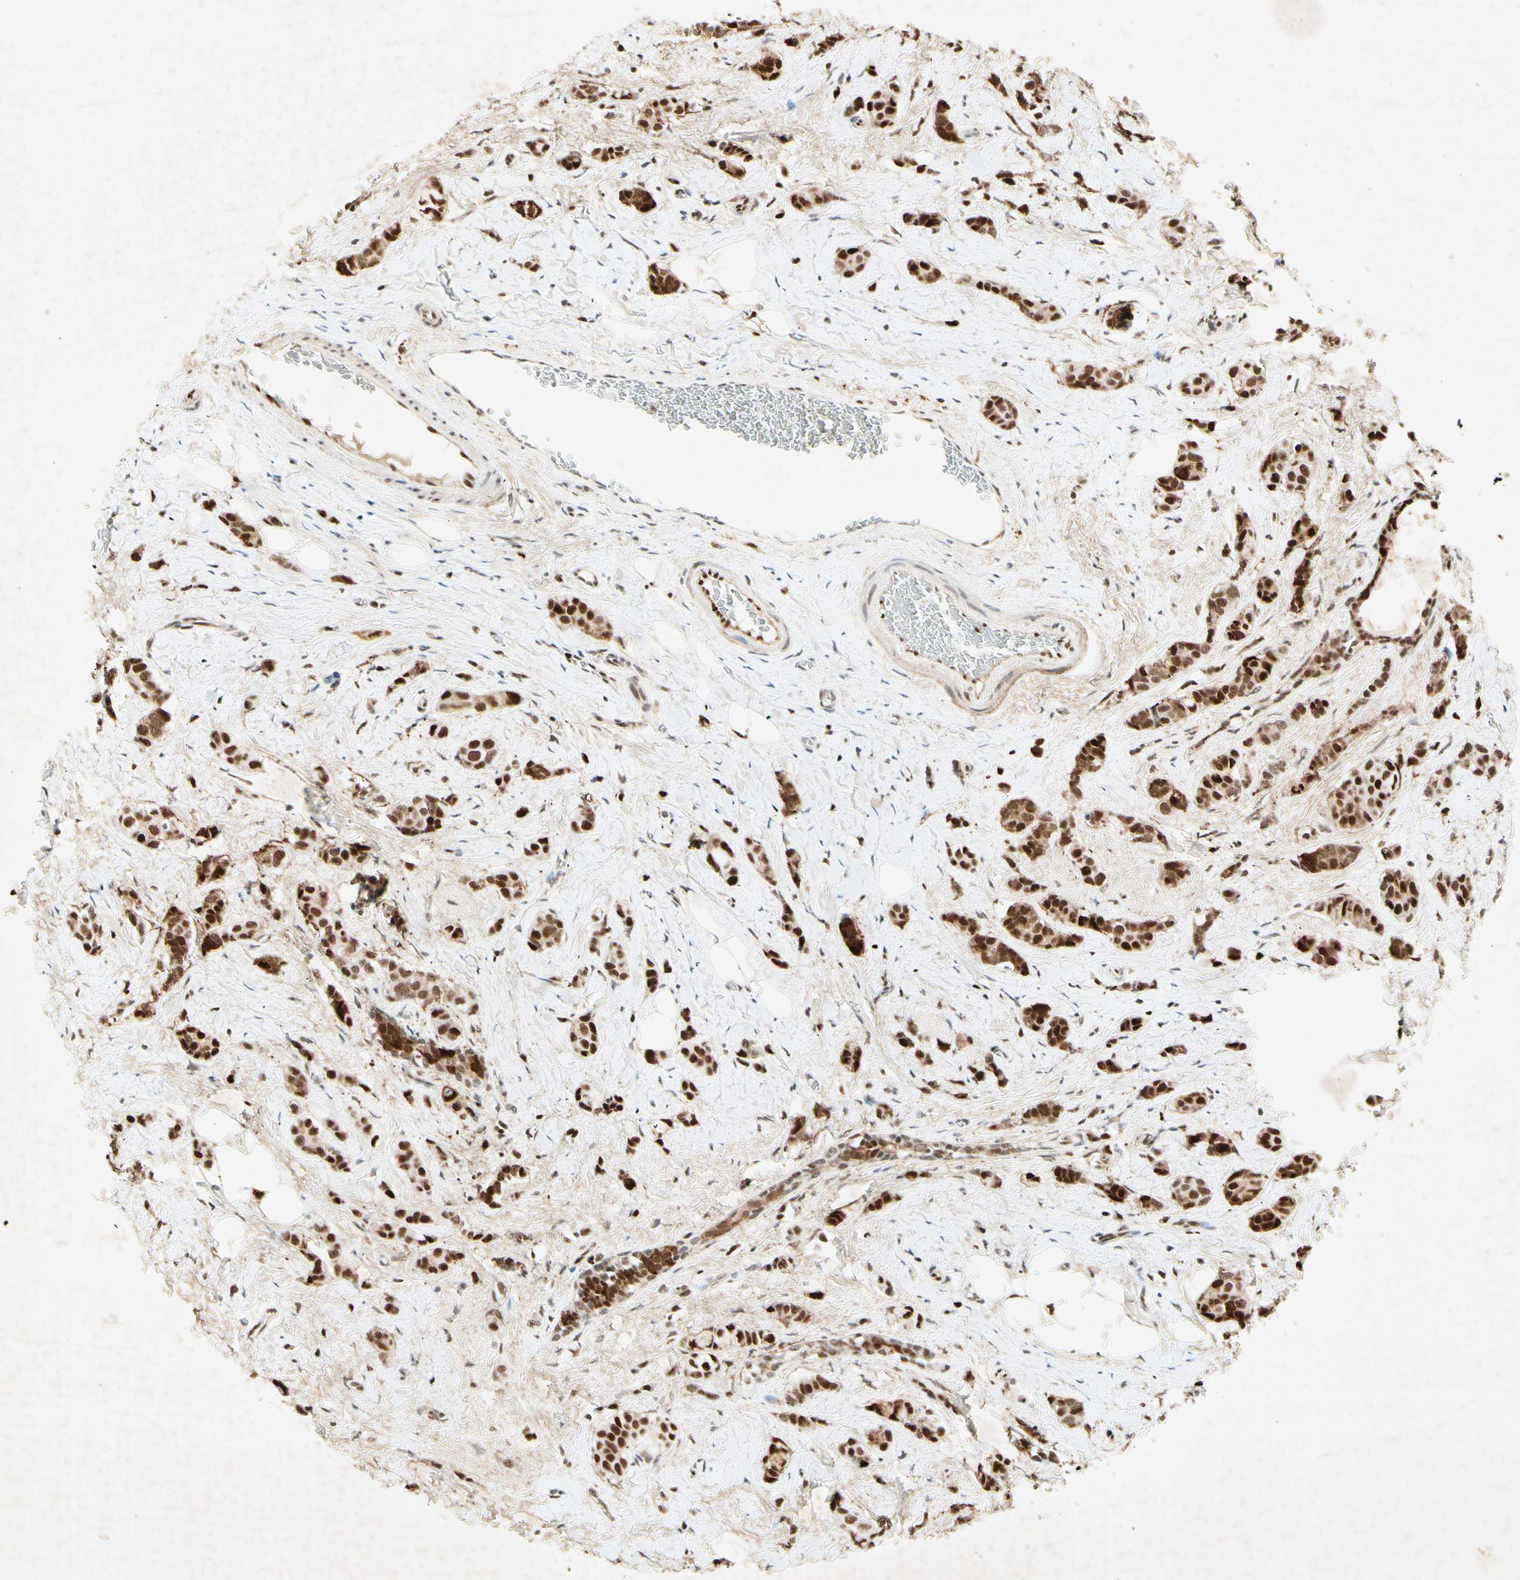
{"staining": {"intensity": "strong", "quantity": ">75%", "location": "nuclear"}, "tissue": "breast cancer", "cell_type": "Tumor cells", "image_type": "cancer", "snomed": [{"axis": "morphology", "description": "Lobular carcinoma"}, {"axis": "topography", "description": "Breast"}], "caption": "Brown immunohistochemical staining in human lobular carcinoma (breast) reveals strong nuclear expression in about >75% of tumor cells.", "gene": "RNF43", "patient": {"sex": "female", "age": 60}}